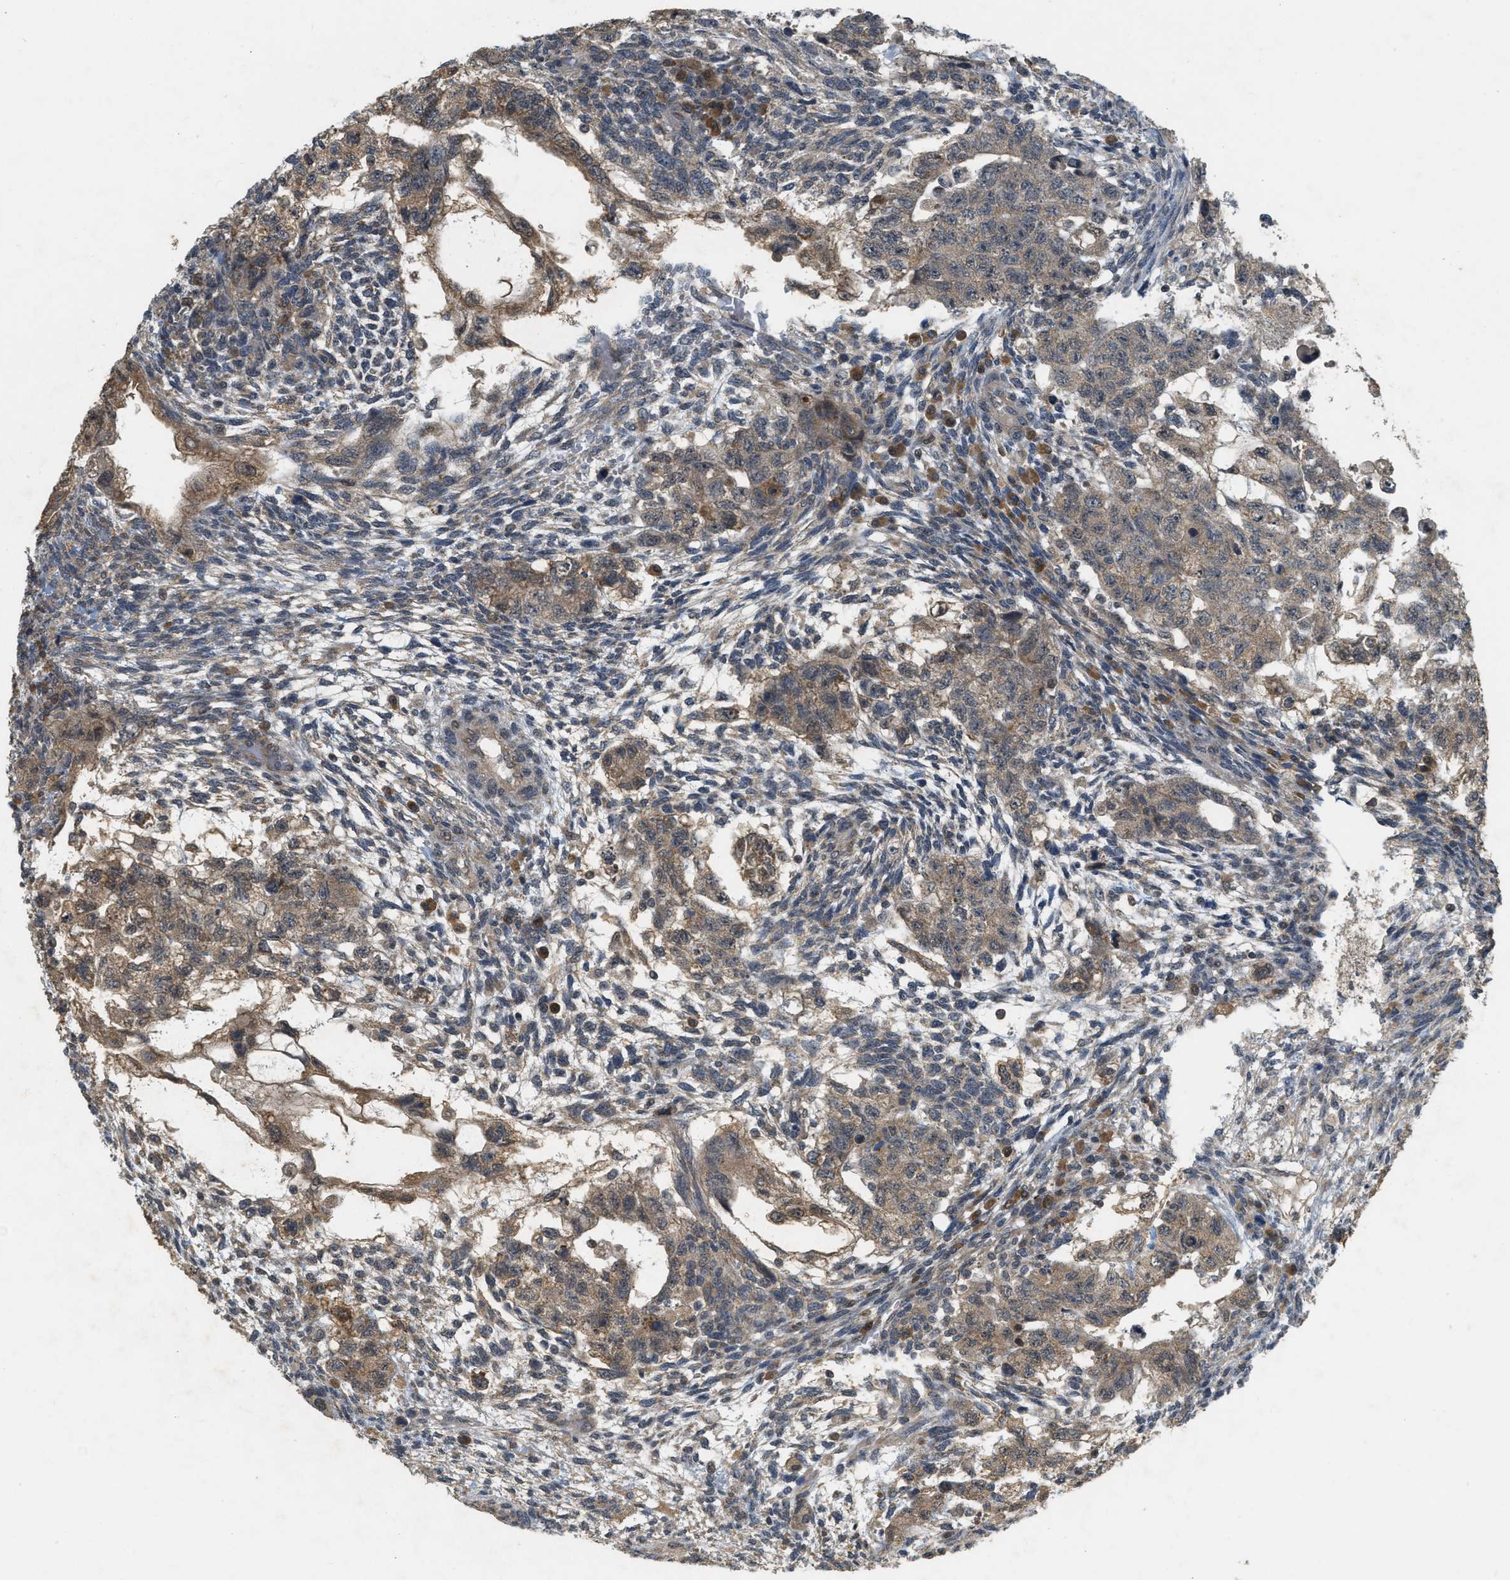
{"staining": {"intensity": "weak", "quantity": ">75%", "location": "cytoplasmic/membranous"}, "tissue": "testis cancer", "cell_type": "Tumor cells", "image_type": "cancer", "snomed": [{"axis": "morphology", "description": "Normal tissue, NOS"}, {"axis": "morphology", "description": "Carcinoma, Embryonal, NOS"}, {"axis": "topography", "description": "Testis"}], "caption": "Immunohistochemical staining of testis embryonal carcinoma demonstrates low levels of weak cytoplasmic/membranous protein positivity in approximately >75% of tumor cells.", "gene": "PRKD1", "patient": {"sex": "male", "age": 36}}